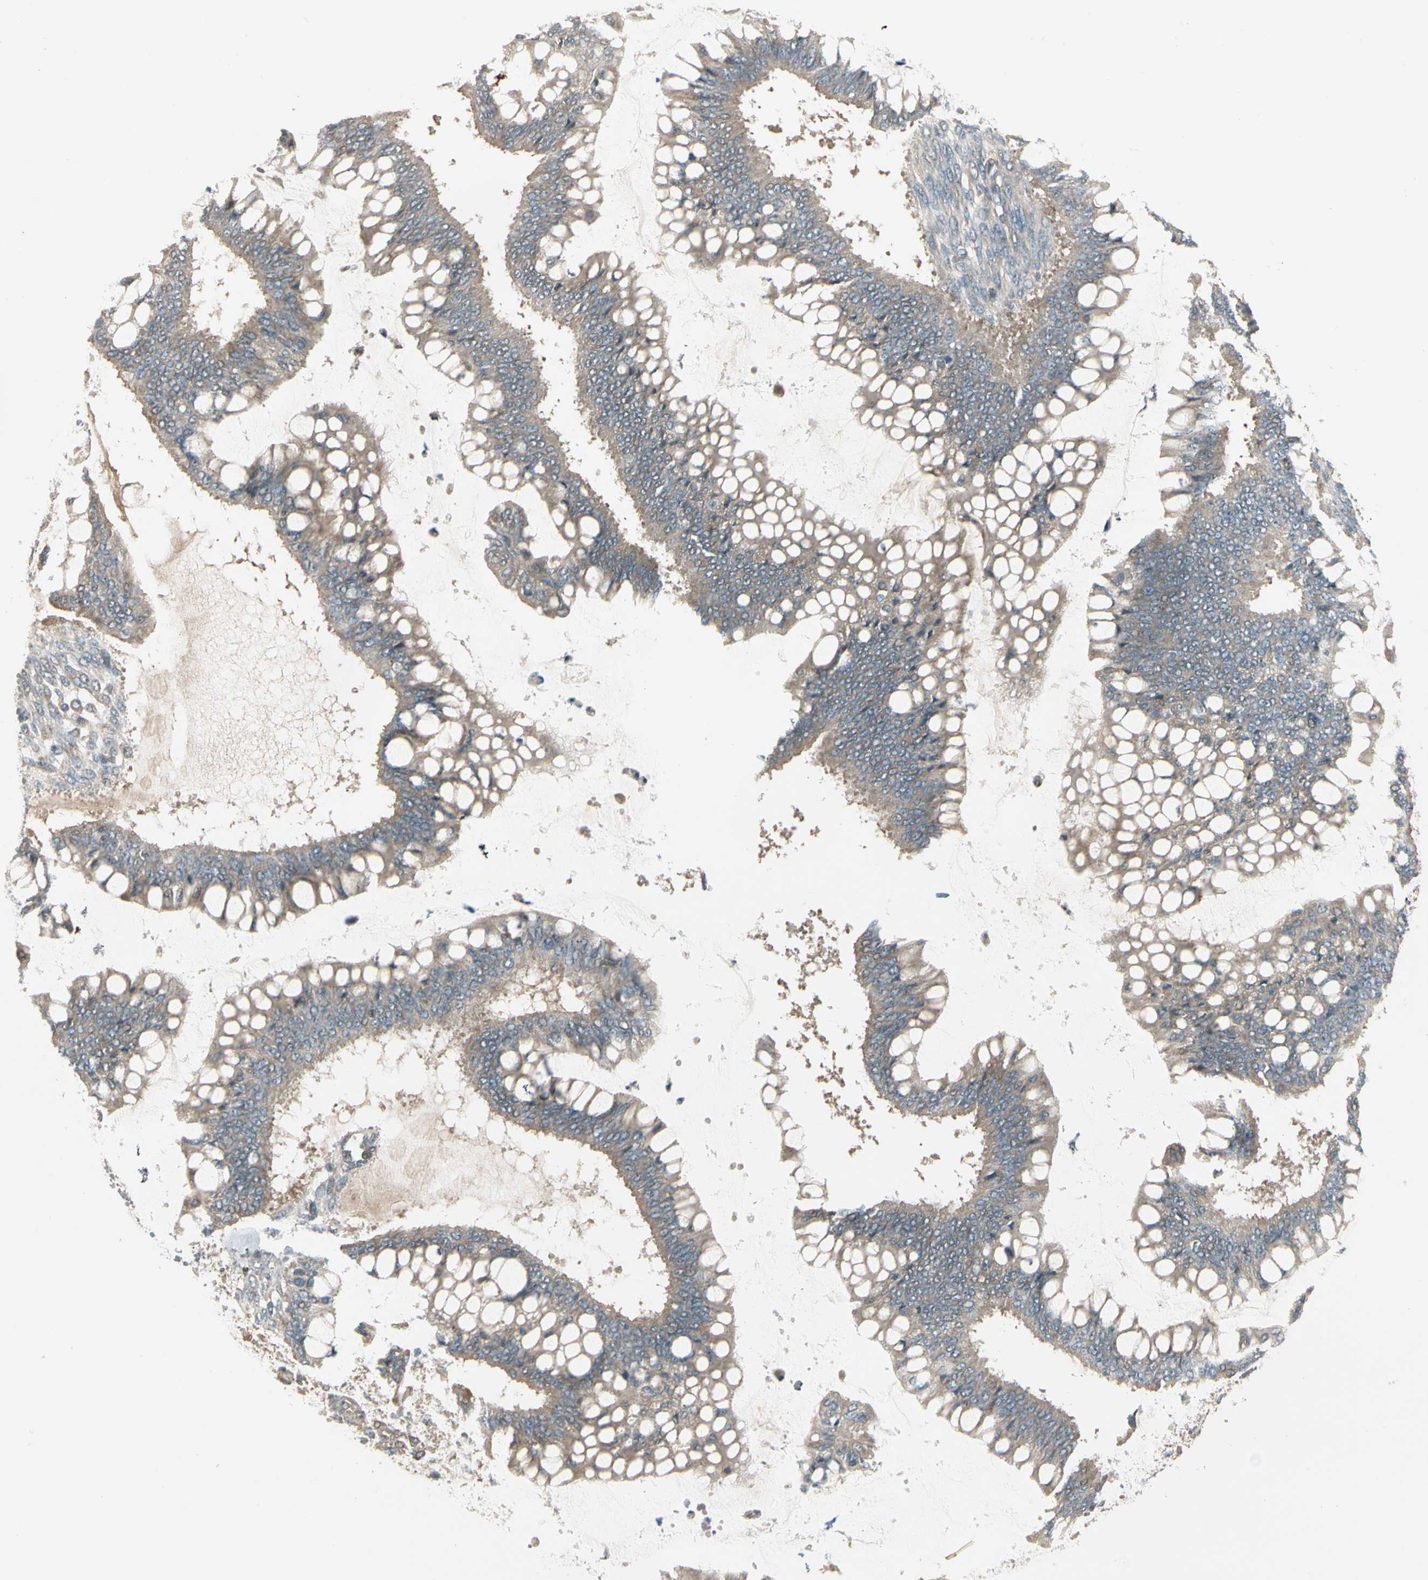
{"staining": {"intensity": "weak", "quantity": ">75%", "location": "cytoplasmic/membranous"}, "tissue": "ovarian cancer", "cell_type": "Tumor cells", "image_type": "cancer", "snomed": [{"axis": "morphology", "description": "Cystadenocarcinoma, mucinous, NOS"}, {"axis": "topography", "description": "Ovary"}], "caption": "Immunohistochemistry (DAB (3,3'-diaminobenzidine)) staining of ovarian cancer shows weak cytoplasmic/membranous protein positivity in approximately >75% of tumor cells. (Brightfield microscopy of DAB IHC at high magnification).", "gene": "ACVR1", "patient": {"sex": "female", "age": 73}}